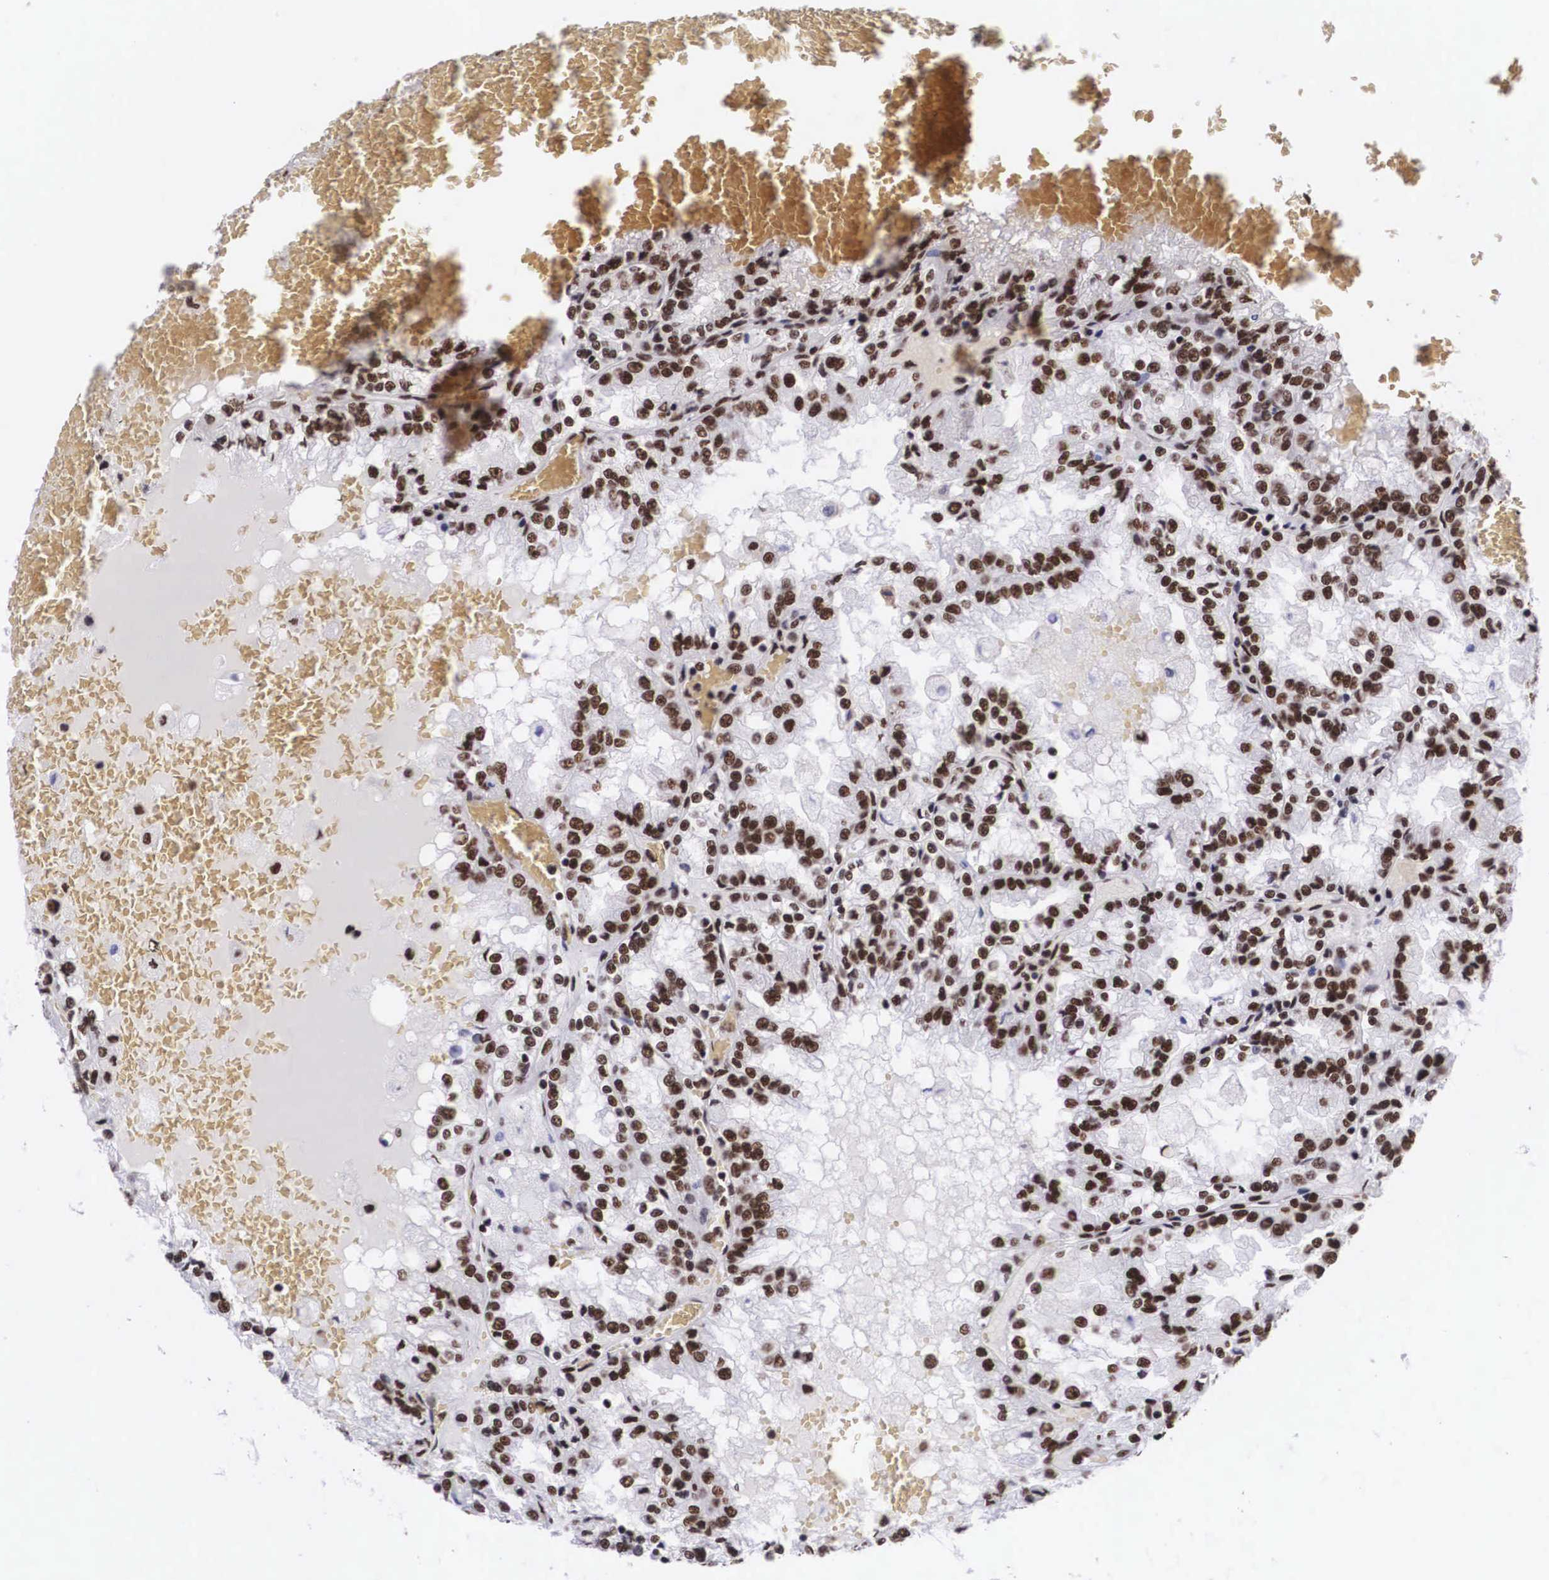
{"staining": {"intensity": "moderate", "quantity": ">75%", "location": "nuclear"}, "tissue": "renal cancer", "cell_type": "Tumor cells", "image_type": "cancer", "snomed": [{"axis": "morphology", "description": "Adenocarcinoma, NOS"}, {"axis": "topography", "description": "Kidney"}], "caption": "A micrograph of human renal adenocarcinoma stained for a protein displays moderate nuclear brown staining in tumor cells.", "gene": "SF3A1", "patient": {"sex": "female", "age": 56}}